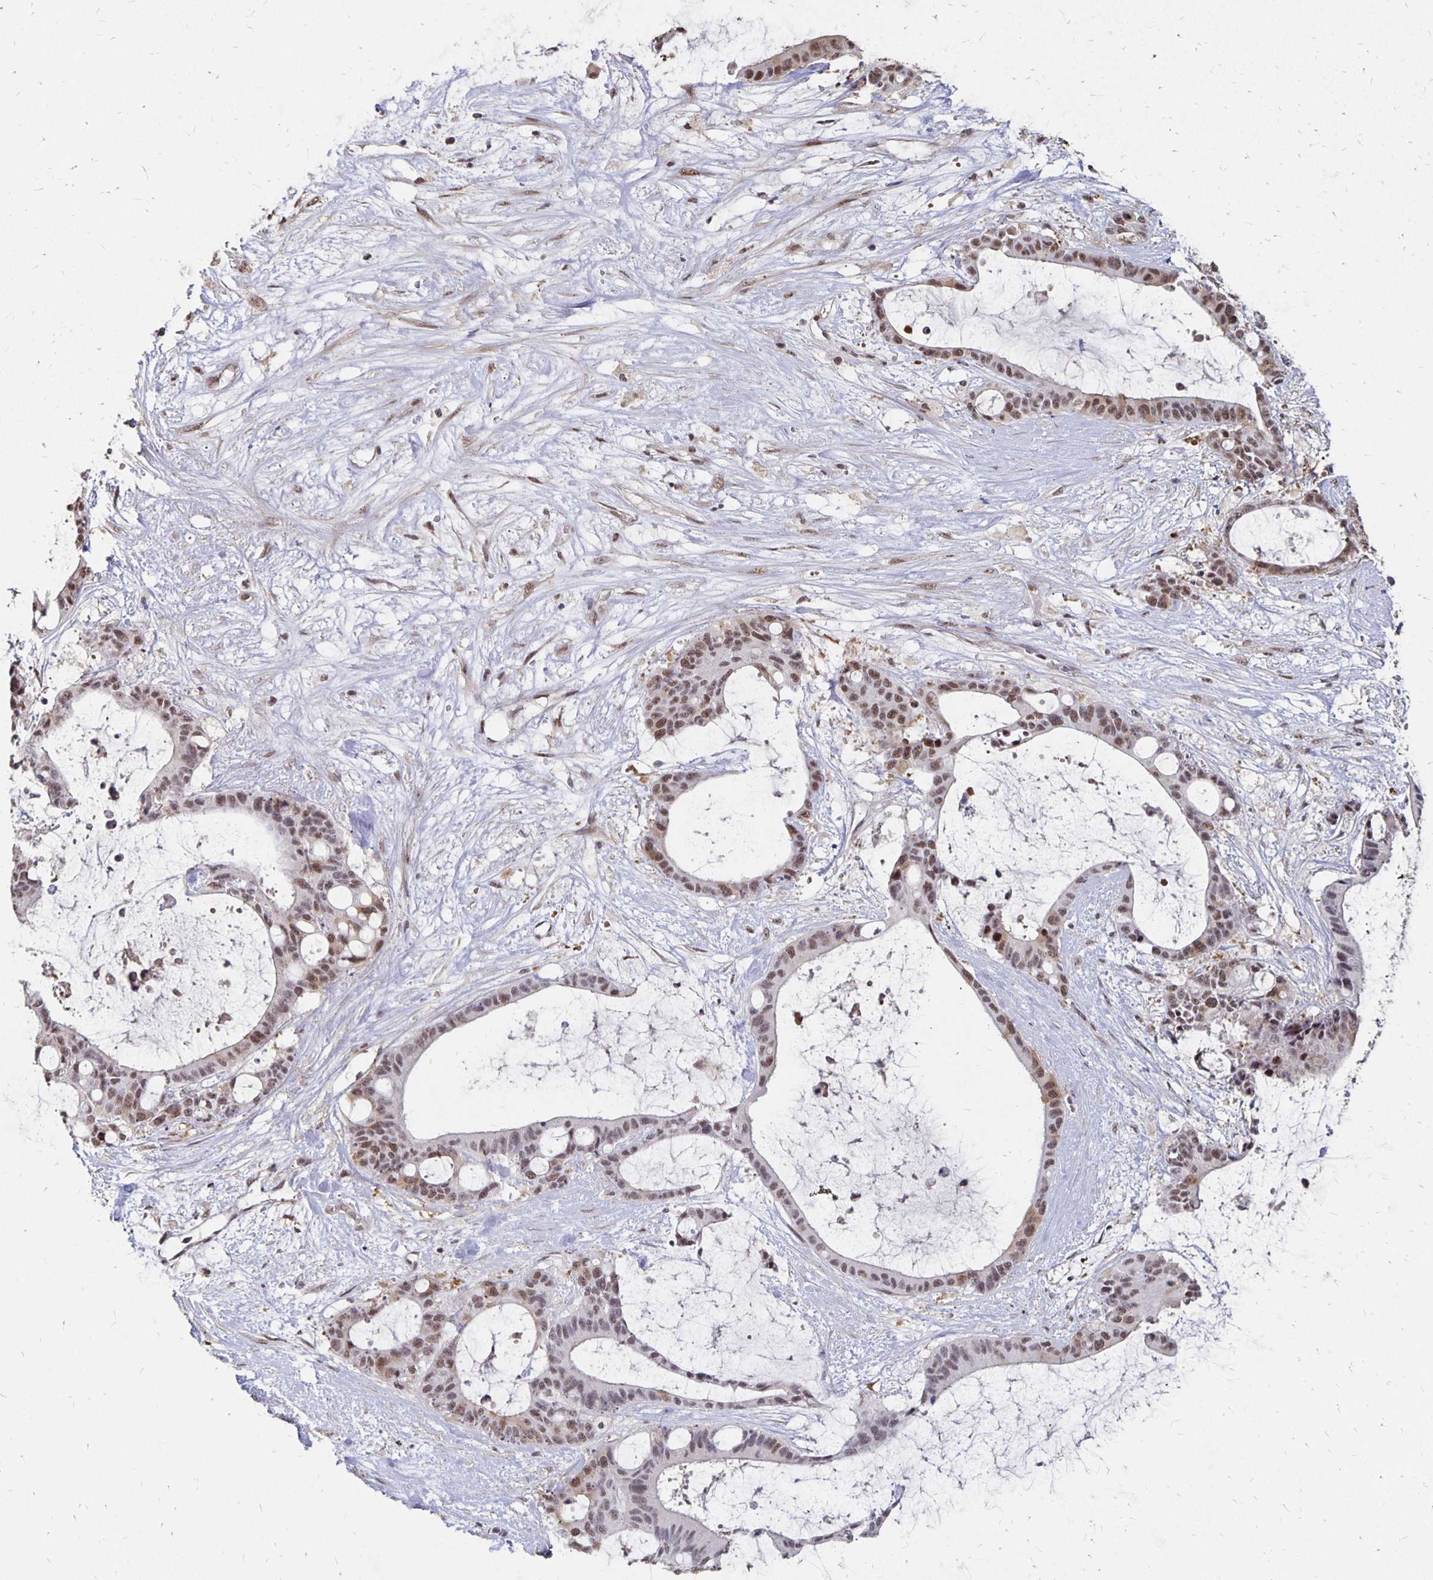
{"staining": {"intensity": "moderate", "quantity": ">75%", "location": "nuclear"}, "tissue": "liver cancer", "cell_type": "Tumor cells", "image_type": "cancer", "snomed": [{"axis": "morphology", "description": "Normal tissue, NOS"}, {"axis": "morphology", "description": "Cholangiocarcinoma"}, {"axis": "topography", "description": "Liver"}, {"axis": "topography", "description": "Peripheral nerve tissue"}], "caption": "Immunohistochemical staining of liver cholangiocarcinoma displays moderate nuclear protein positivity in about >75% of tumor cells.", "gene": "CLASRP", "patient": {"sex": "female", "age": 73}}